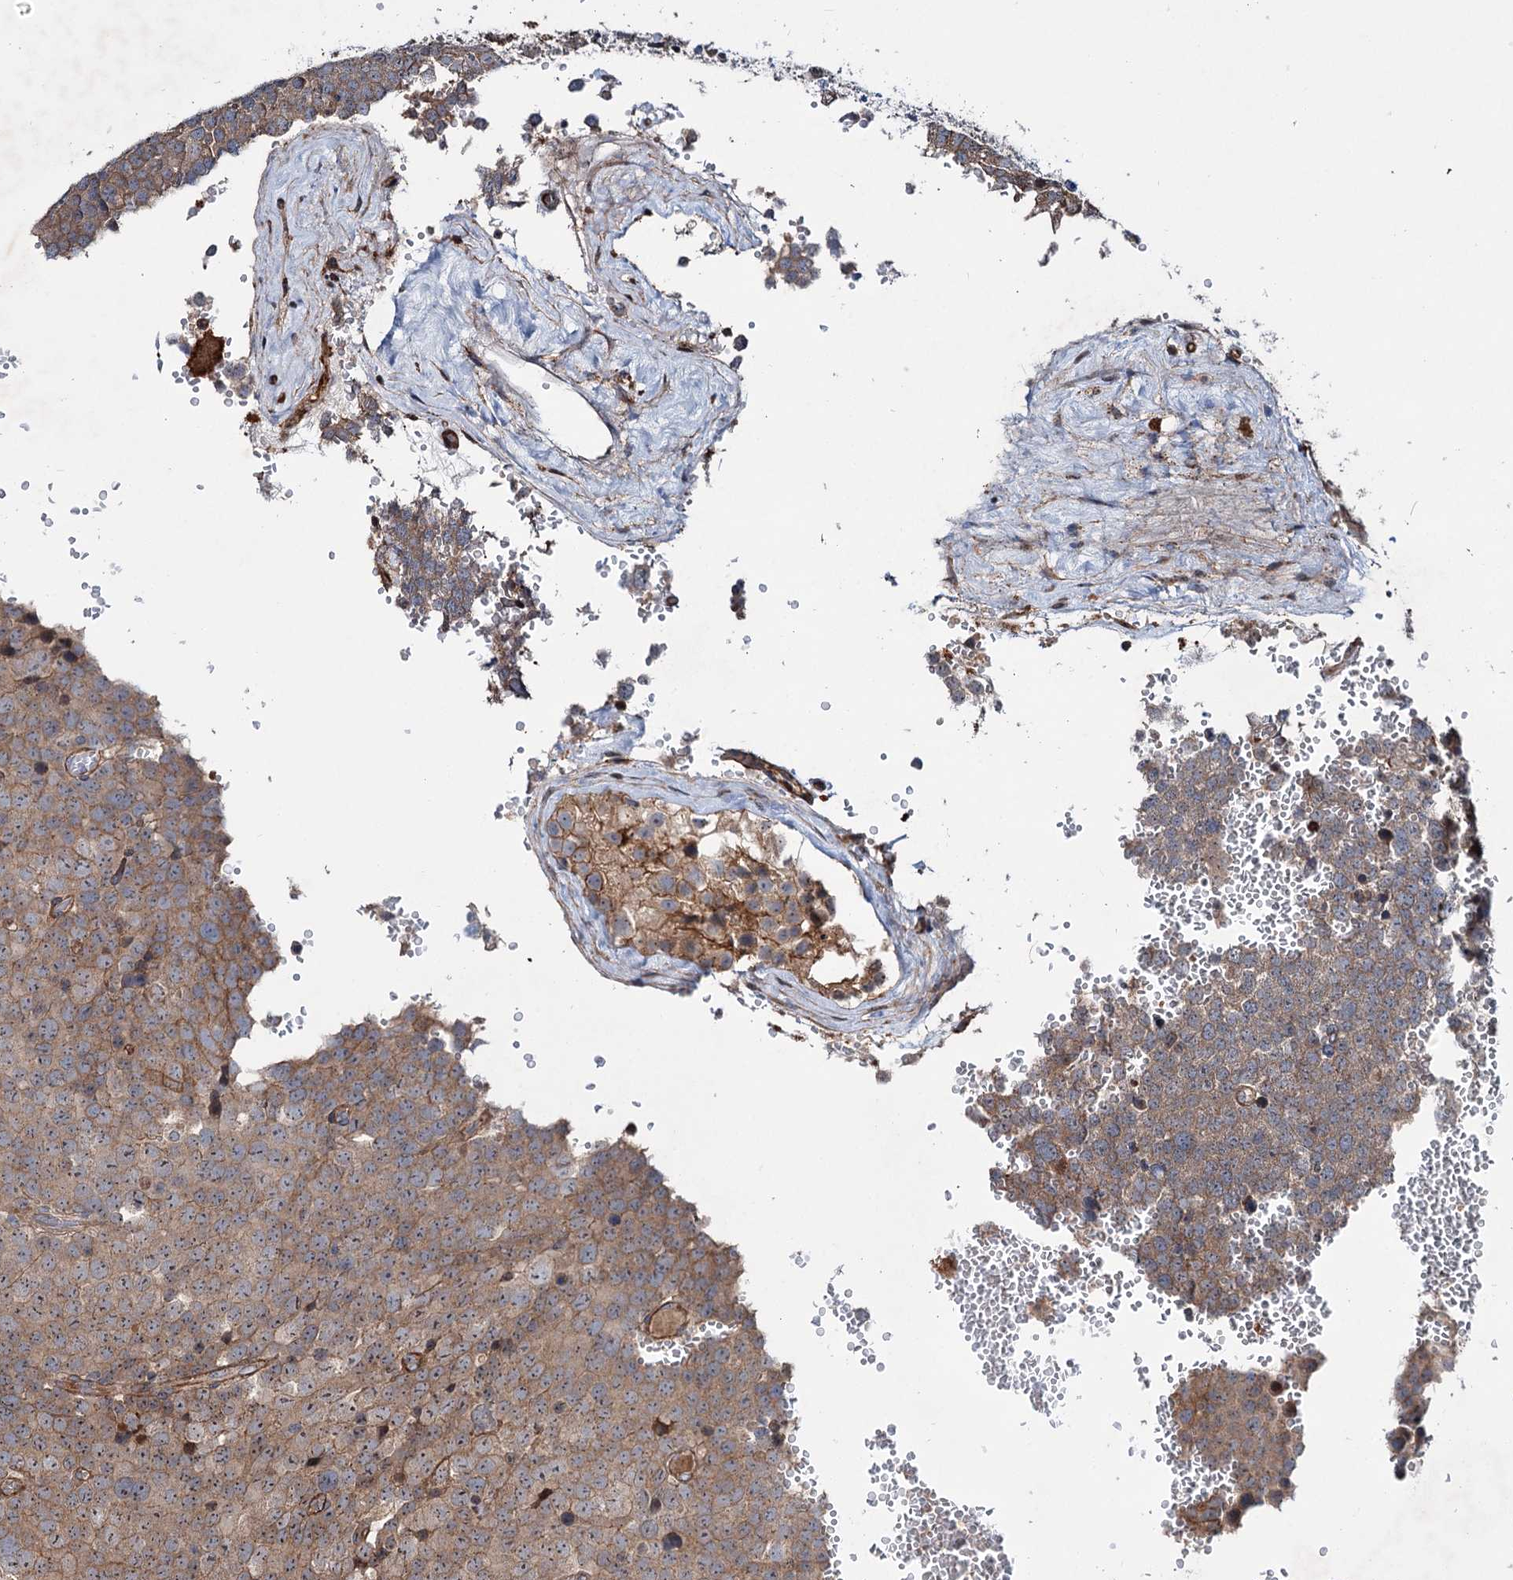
{"staining": {"intensity": "moderate", "quantity": ">75%", "location": "cytoplasmic/membranous,nuclear"}, "tissue": "testis cancer", "cell_type": "Tumor cells", "image_type": "cancer", "snomed": [{"axis": "morphology", "description": "Seminoma, NOS"}, {"axis": "topography", "description": "Testis"}], "caption": "Human testis cancer stained for a protein (brown) reveals moderate cytoplasmic/membranous and nuclear positive staining in approximately >75% of tumor cells.", "gene": "PTDSS2", "patient": {"sex": "male", "age": 71}}